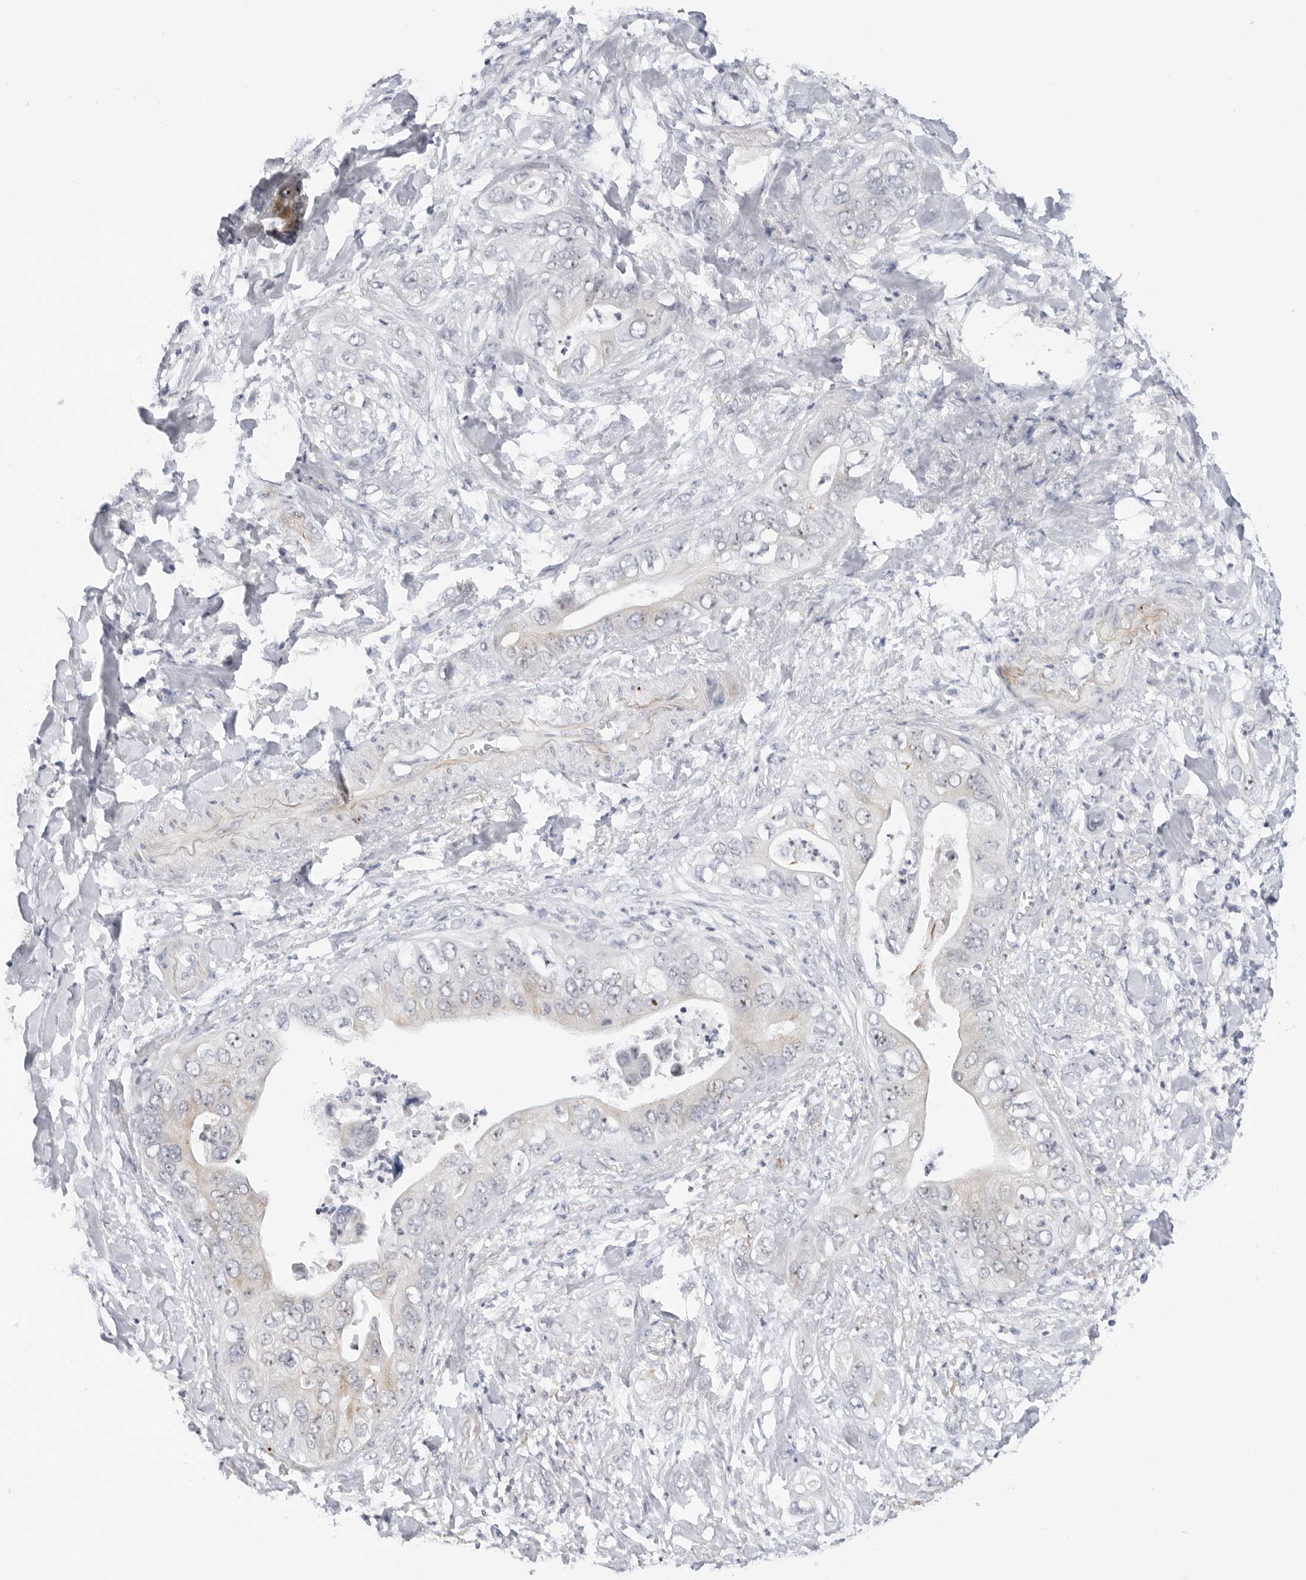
{"staining": {"intensity": "negative", "quantity": "none", "location": "none"}, "tissue": "pancreatic cancer", "cell_type": "Tumor cells", "image_type": "cancer", "snomed": [{"axis": "morphology", "description": "Adenocarcinoma, NOS"}, {"axis": "topography", "description": "Pancreas"}], "caption": "DAB immunohistochemical staining of human pancreatic adenocarcinoma displays no significant expression in tumor cells.", "gene": "MAP2K5", "patient": {"sex": "female", "age": 78}}